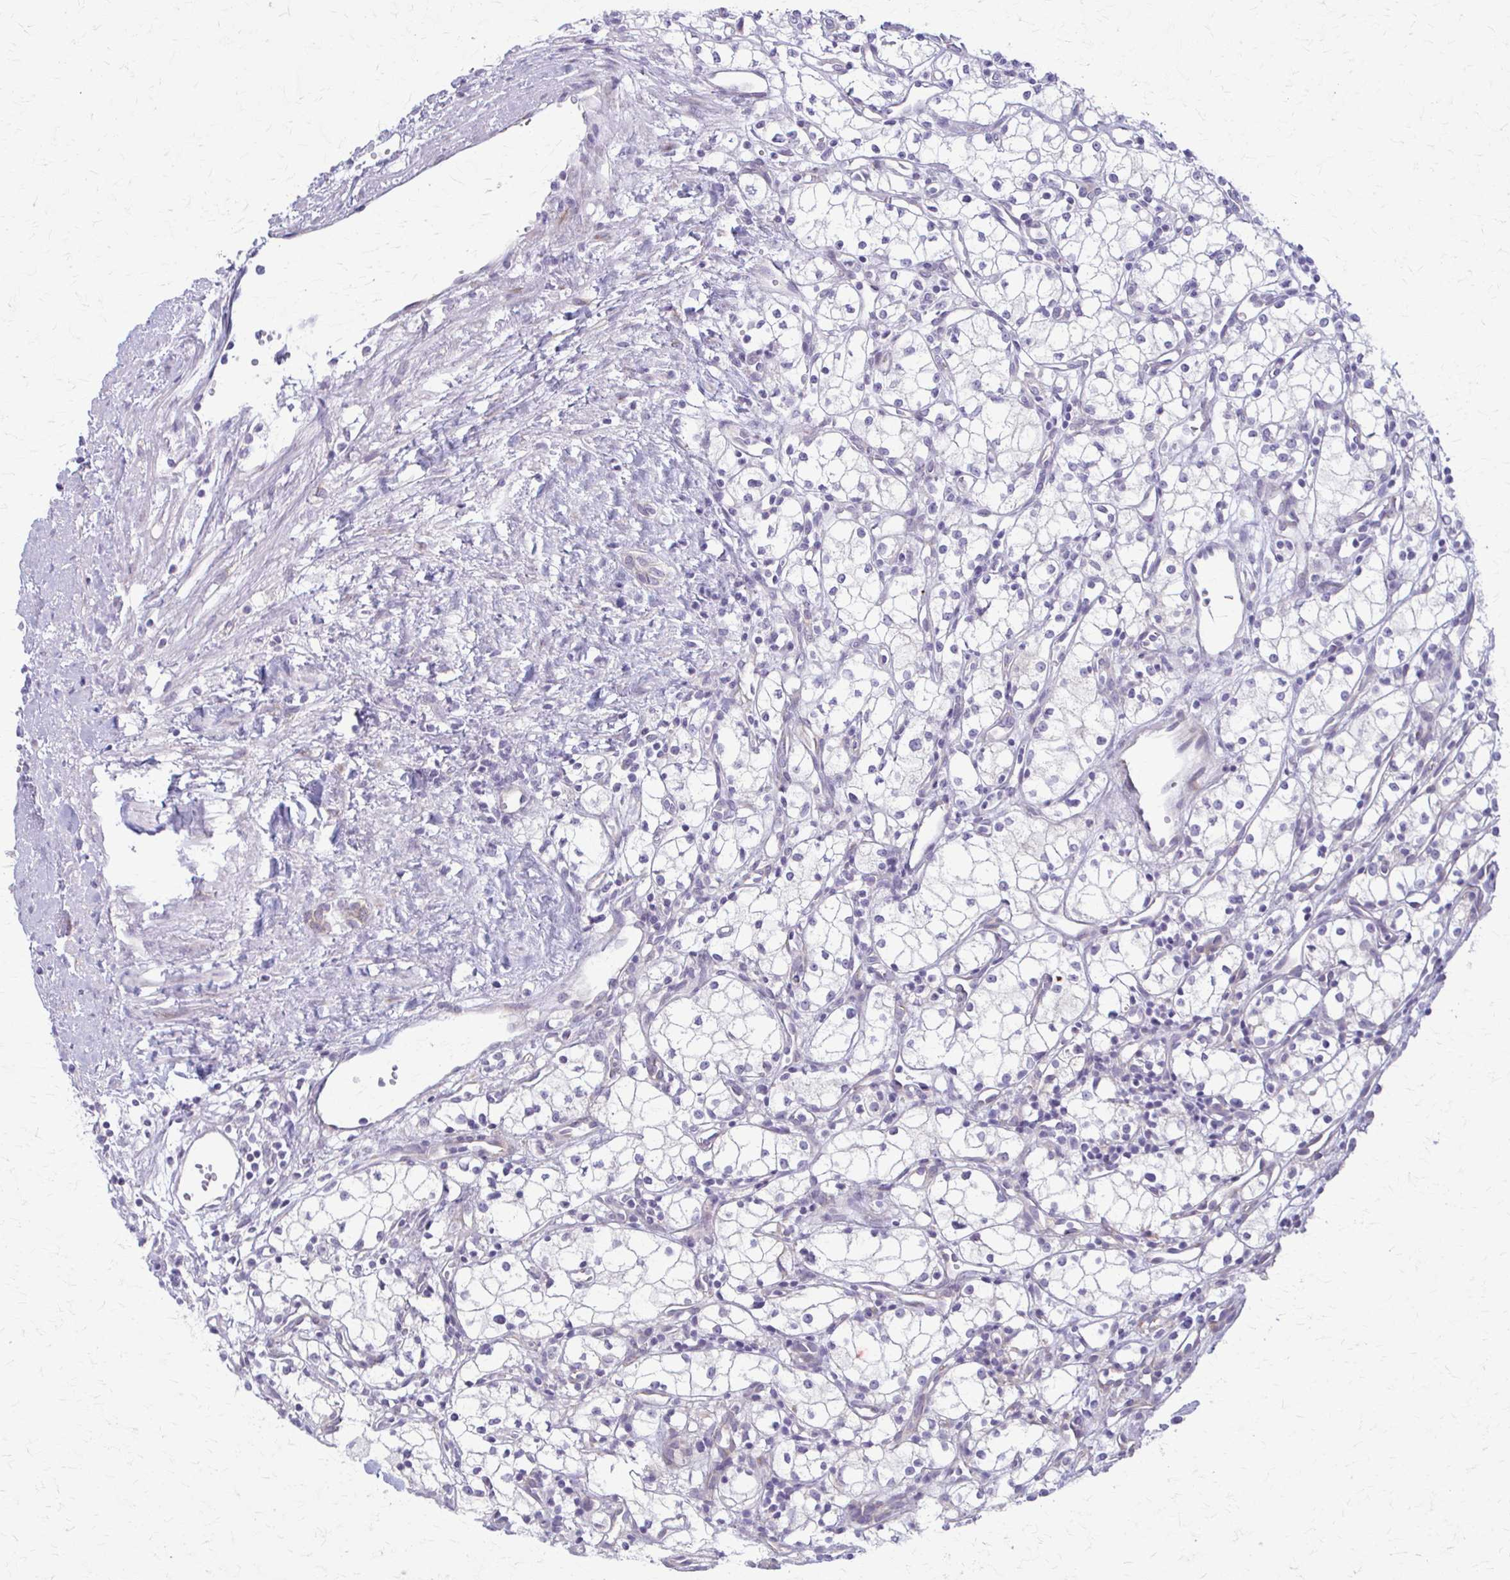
{"staining": {"intensity": "negative", "quantity": "none", "location": "none"}, "tissue": "renal cancer", "cell_type": "Tumor cells", "image_type": "cancer", "snomed": [{"axis": "morphology", "description": "Adenocarcinoma, NOS"}, {"axis": "topography", "description": "Kidney"}], "caption": "High magnification brightfield microscopy of renal cancer (adenocarcinoma) stained with DAB (3,3'-diaminobenzidine) (brown) and counterstained with hematoxylin (blue): tumor cells show no significant expression.", "gene": "PRKRA", "patient": {"sex": "male", "age": 59}}